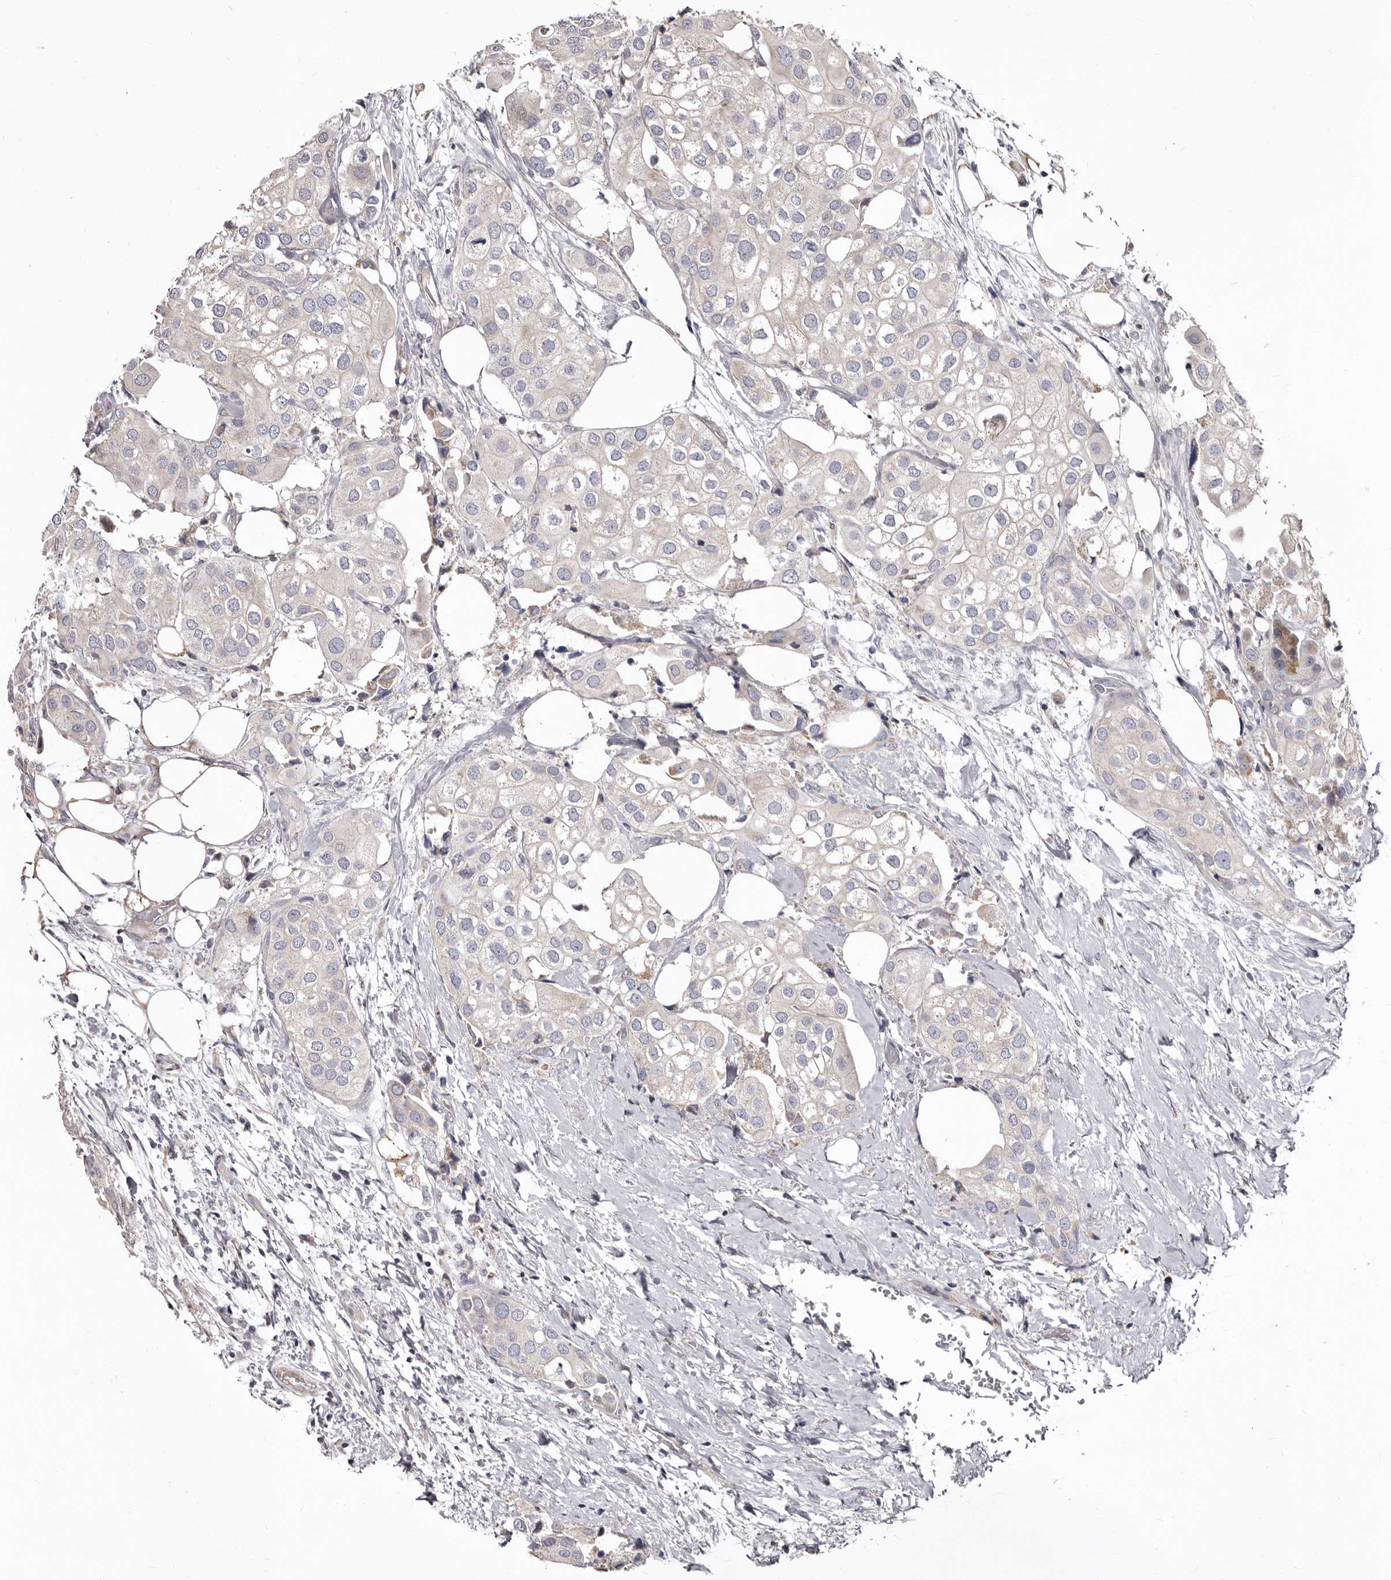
{"staining": {"intensity": "weak", "quantity": ">75%", "location": "cytoplasmic/membranous"}, "tissue": "urothelial cancer", "cell_type": "Tumor cells", "image_type": "cancer", "snomed": [{"axis": "morphology", "description": "Urothelial carcinoma, High grade"}, {"axis": "topography", "description": "Urinary bladder"}], "caption": "This histopathology image reveals urothelial cancer stained with immunohistochemistry (IHC) to label a protein in brown. The cytoplasmic/membranous of tumor cells show weak positivity for the protein. Nuclei are counter-stained blue.", "gene": "FMO2", "patient": {"sex": "male", "age": 64}}